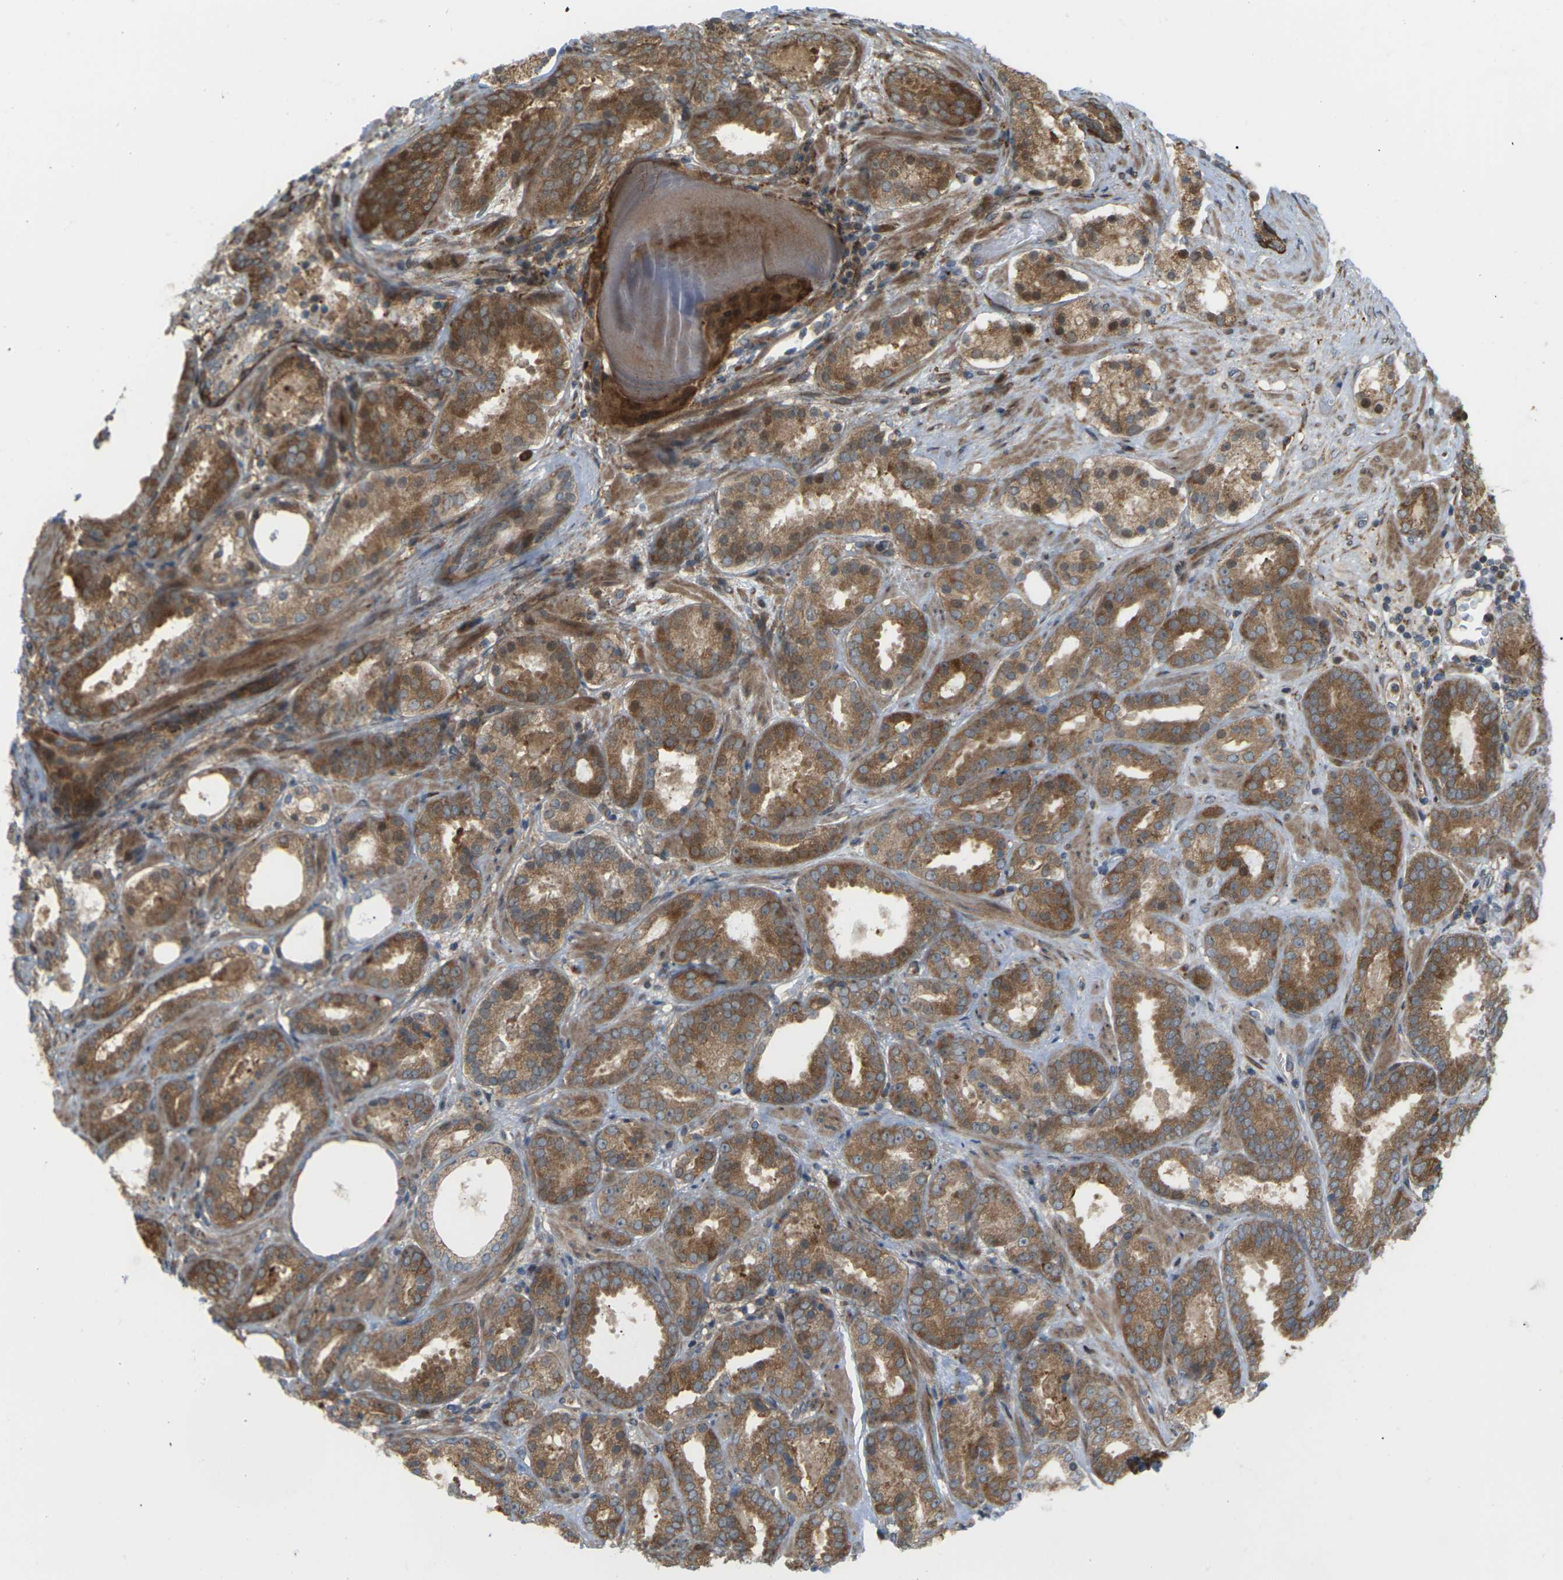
{"staining": {"intensity": "moderate", "quantity": ">75%", "location": "cytoplasmic/membranous"}, "tissue": "prostate cancer", "cell_type": "Tumor cells", "image_type": "cancer", "snomed": [{"axis": "morphology", "description": "Adenocarcinoma, Low grade"}, {"axis": "topography", "description": "Prostate"}], "caption": "Immunohistochemistry image of neoplastic tissue: prostate cancer stained using immunohistochemistry (IHC) displays medium levels of moderate protein expression localized specifically in the cytoplasmic/membranous of tumor cells, appearing as a cytoplasmic/membranous brown color.", "gene": "ROBO1", "patient": {"sex": "male", "age": 69}}